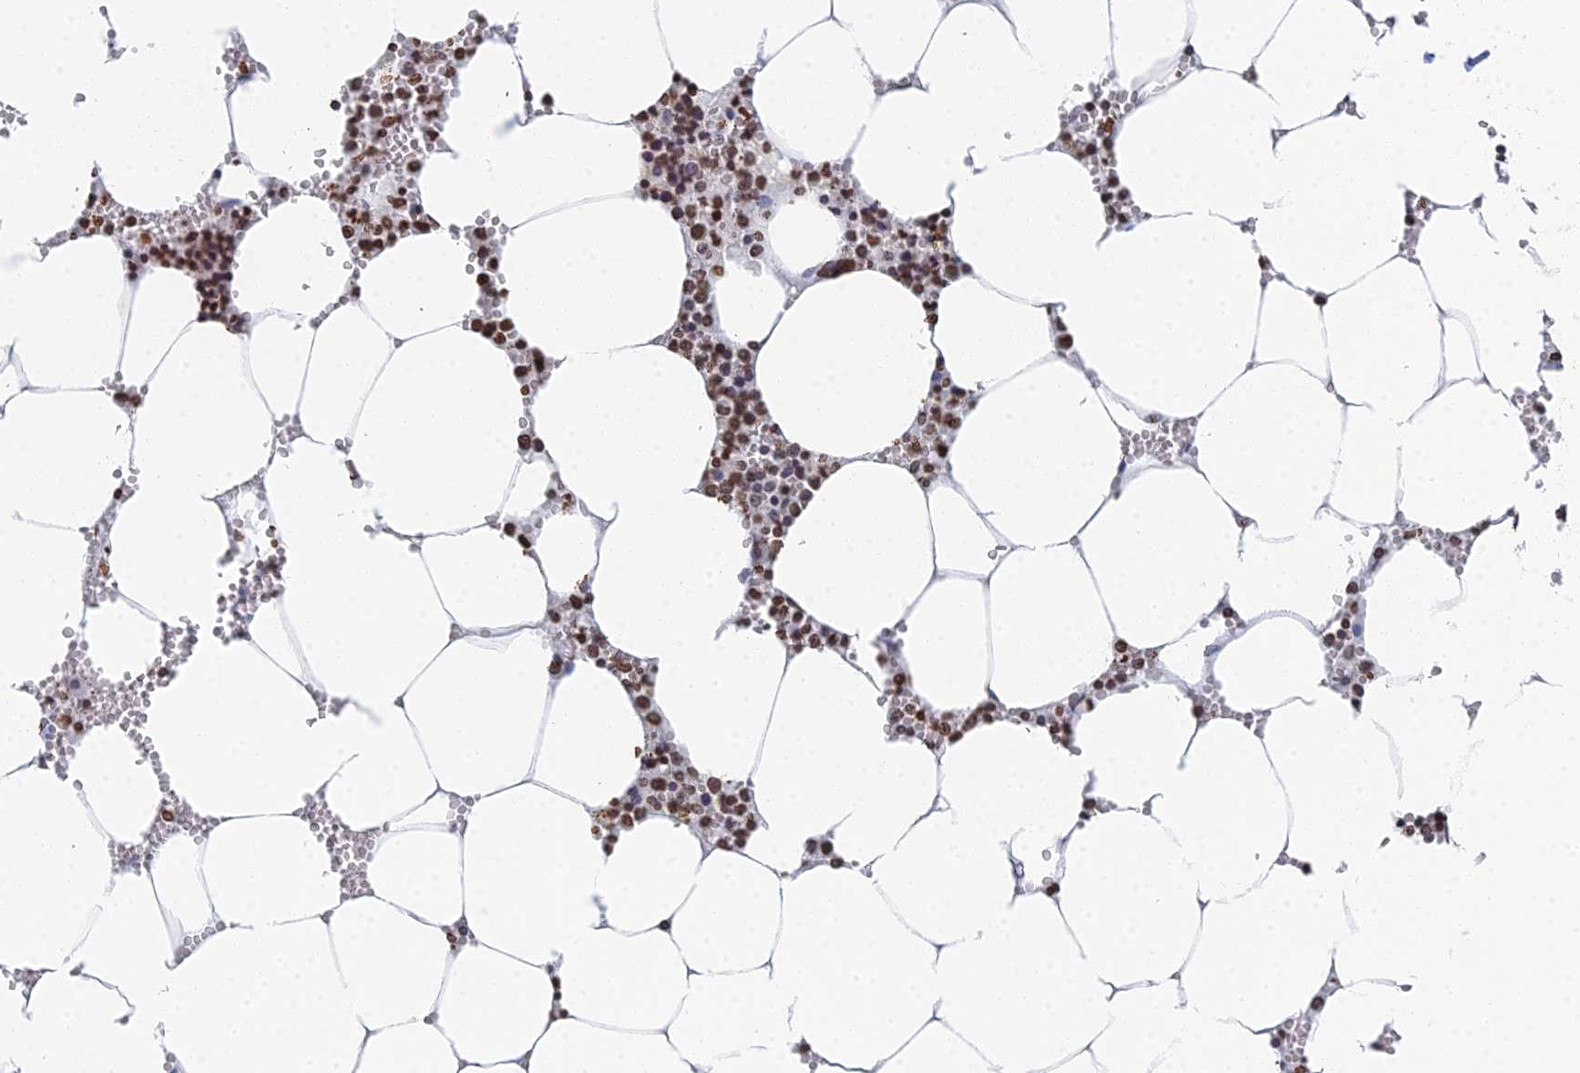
{"staining": {"intensity": "strong", "quantity": "25%-75%", "location": "nuclear"}, "tissue": "bone marrow", "cell_type": "Hematopoietic cells", "image_type": "normal", "snomed": [{"axis": "morphology", "description": "Normal tissue, NOS"}, {"axis": "topography", "description": "Bone marrow"}], "caption": "A brown stain labels strong nuclear staining of a protein in hematopoietic cells of benign human bone marrow. (Stains: DAB (3,3'-diaminobenzidine) in brown, nuclei in blue, Microscopy: brightfield microscopy at high magnification).", "gene": "GBP3", "patient": {"sex": "male", "age": 70}}